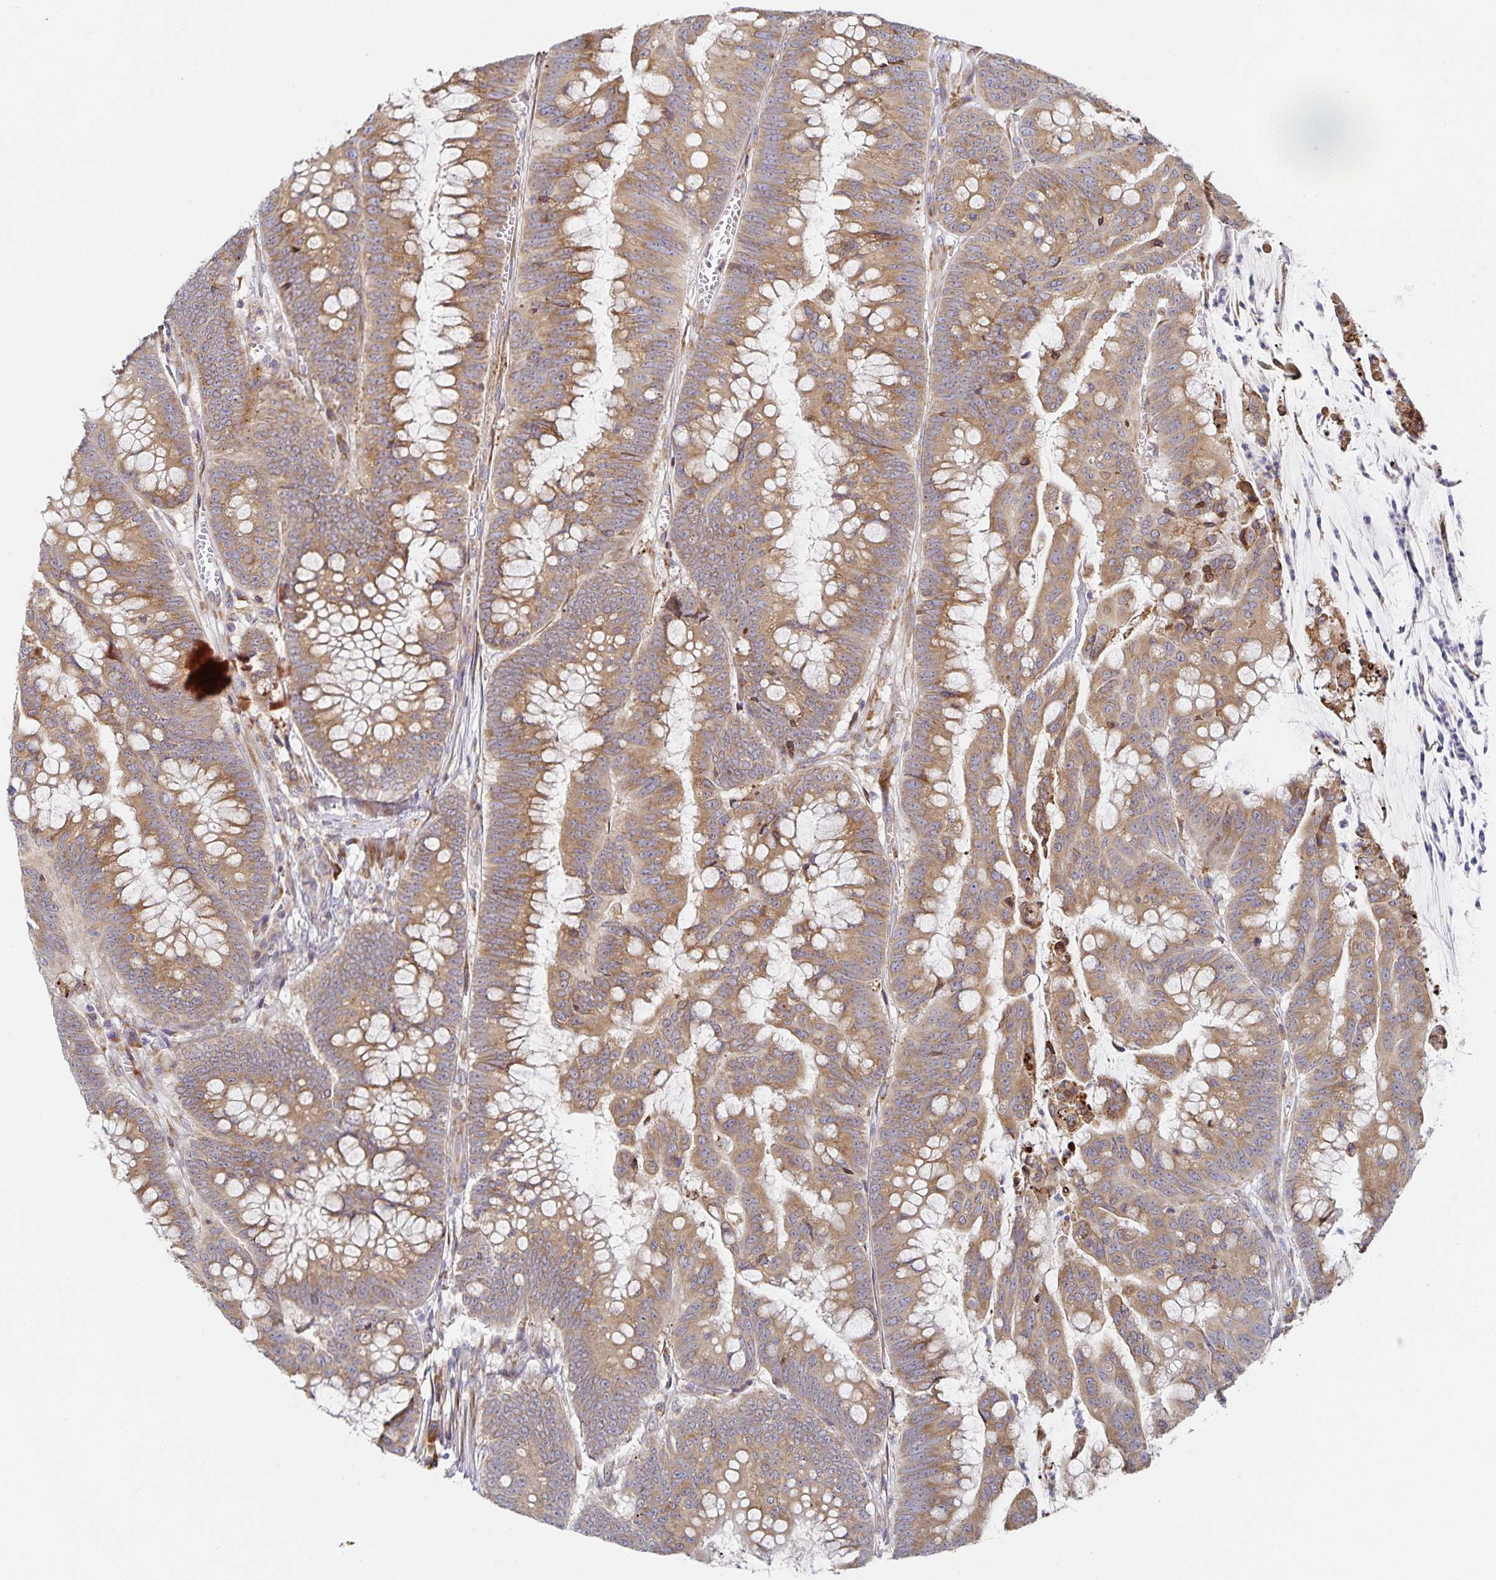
{"staining": {"intensity": "moderate", "quantity": ">75%", "location": "cytoplasmic/membranous"}, "tissue": "colorectal cancer", "cell_type": "Tumor cells", "image_type": "cancer", "snomed": [{"axis": "morphology", "description": "Adenocarcinoma, NOS"}, {"axis": "topography", "description": "Colon"}], "caption": "A brown stain highlights moderate cytoplasmic/membranous positivity of a protein in colorectal cancer (adenocarcinoma) tumor cells.", "gene": "NOMO1", "patient": {"sex": "male", "age": 62}}